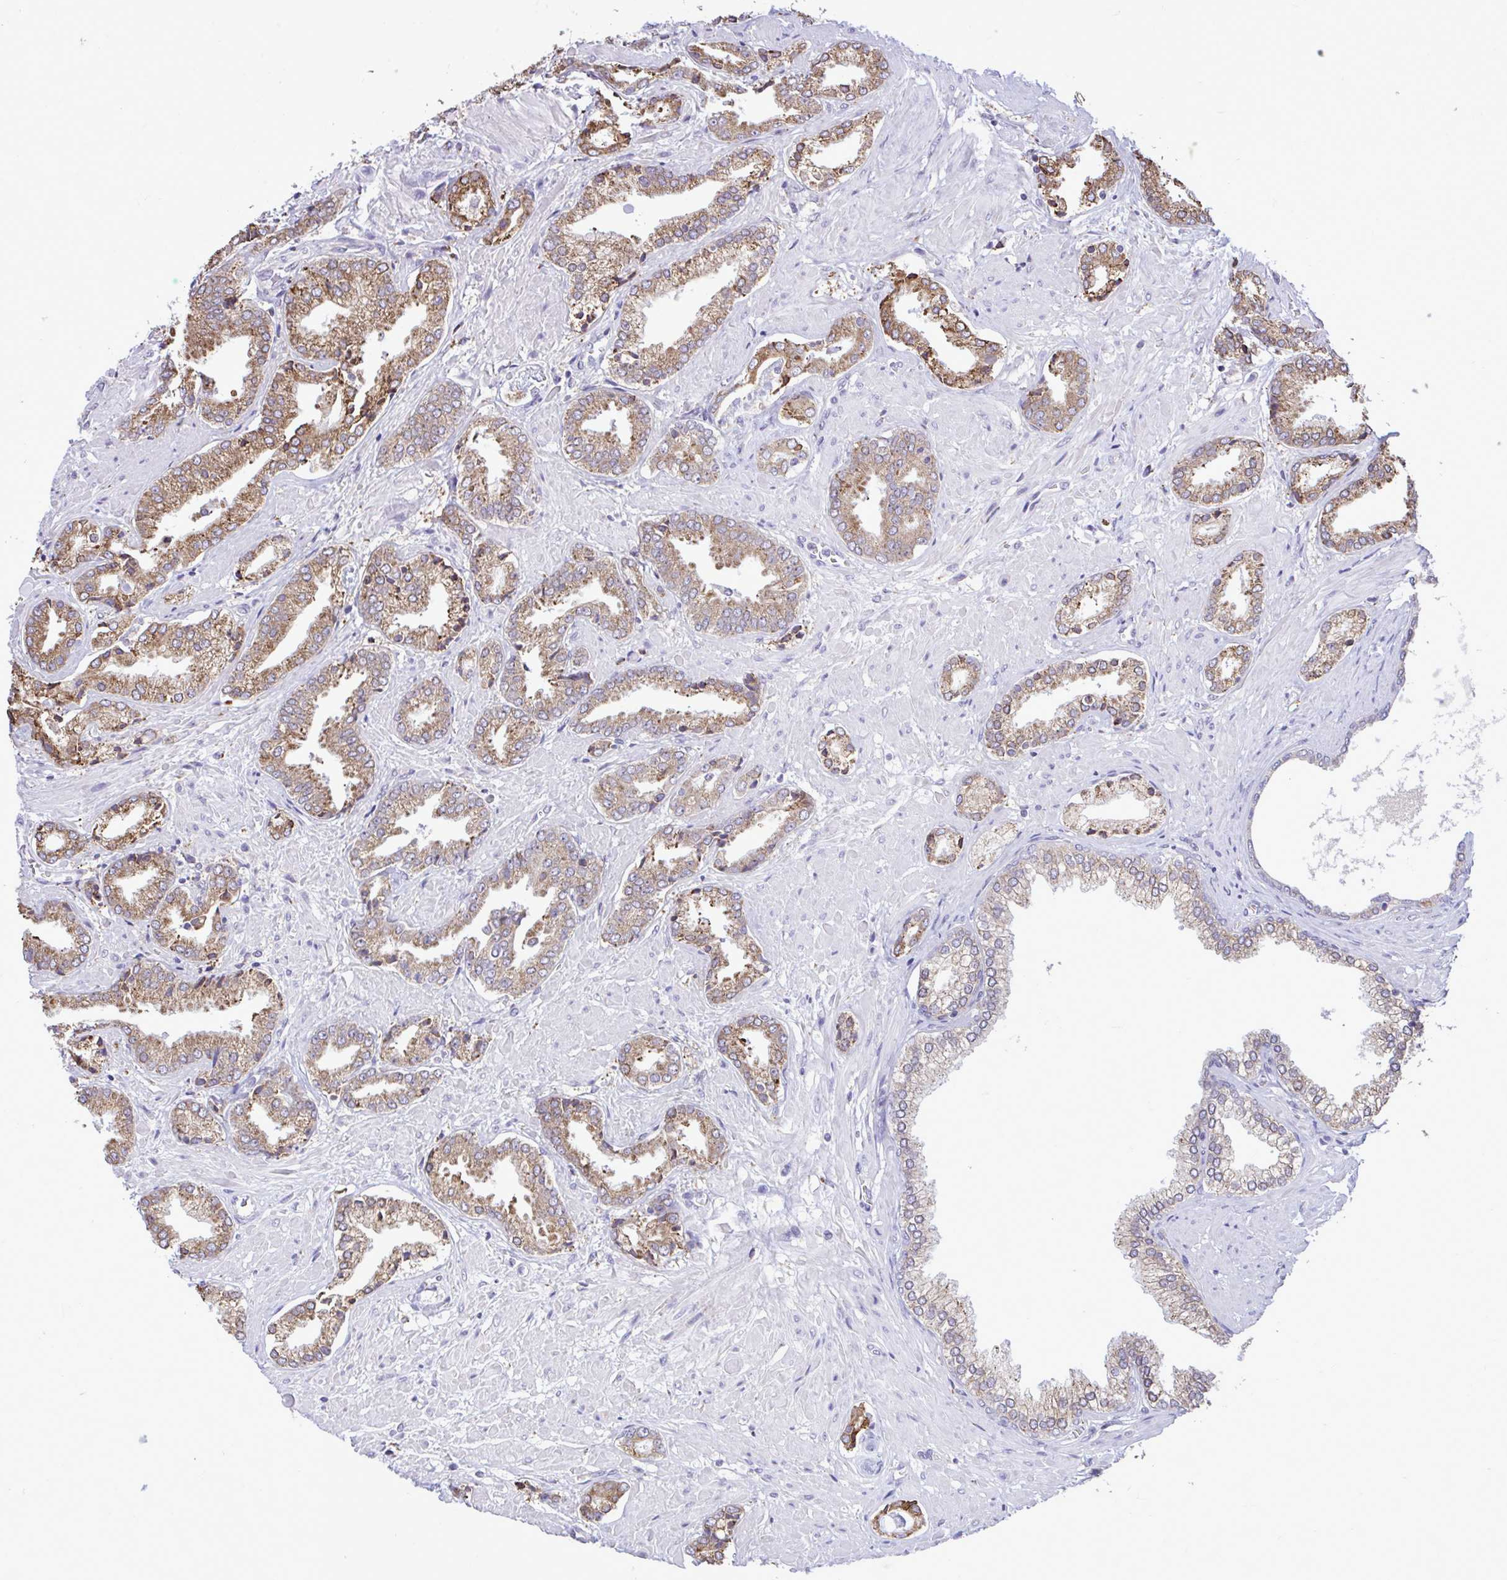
{"staining": {"intensity": "moderate", "quantity": ">75%", "location": "cytoplasmic/membranous"}, "tissue": "prostate cancer", "cell_type": "Tumor cells", "image_type": "cancer", "snomed": [{"axis": "morphology", "description": "Adenocarcinoma, High grade"}, {"axis": "topography", "description": "Prostate"}], "caption": "An image of human prostate cancer stained for a protein reveals moderate cytoplasmic/membranous brown staining in tumor cells. Nuclei are stained in blue.", "gene": "PIGK", "patient": {"sex": "male", "age": 56}}